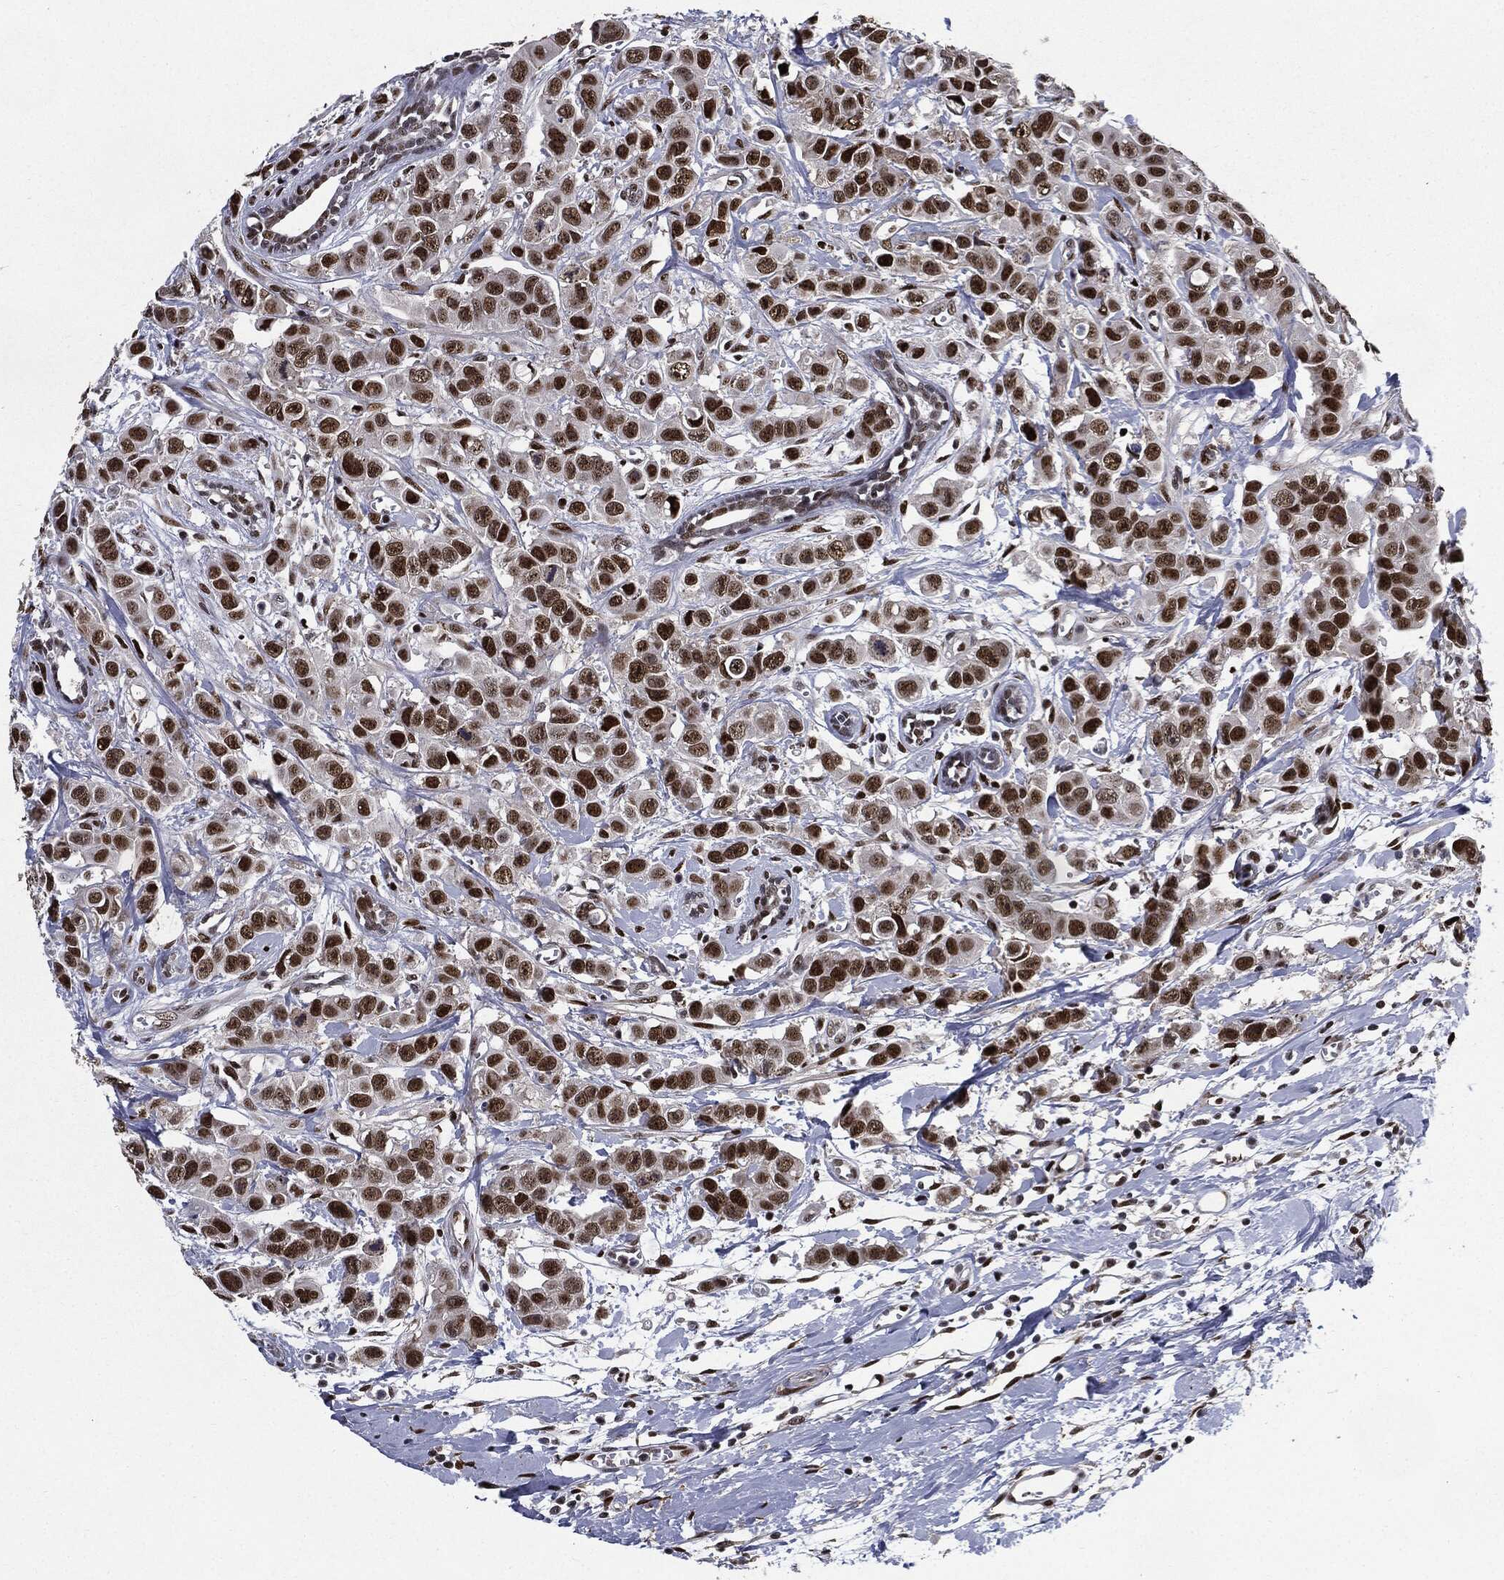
{"staining": {"intensity": "strong", "quantity": "25%-75%", "location": "nuclear"}, "tissue": "breast cancer", "cell_type": "Tumor cells", "image_type": "cancer", "snomed": [{"axis": "morphology", "description": "Duct carcinoma"}, {"axis": "topography", "description": "Breast"}], "caption": "Immunohistochemistry (IHC) staining of invasive ductal carcinoma (breast), which exhibits high levels of strong nuclear staining in about 25%-75% of tumor cells indicating strong nuclear protein expression. The staining was performed using DAB (brown) for protein detection and nuclei were counterstained in hematoxylin (blue).", "gene": "JUN", "patient": {"sex": "female", "age": 35}}